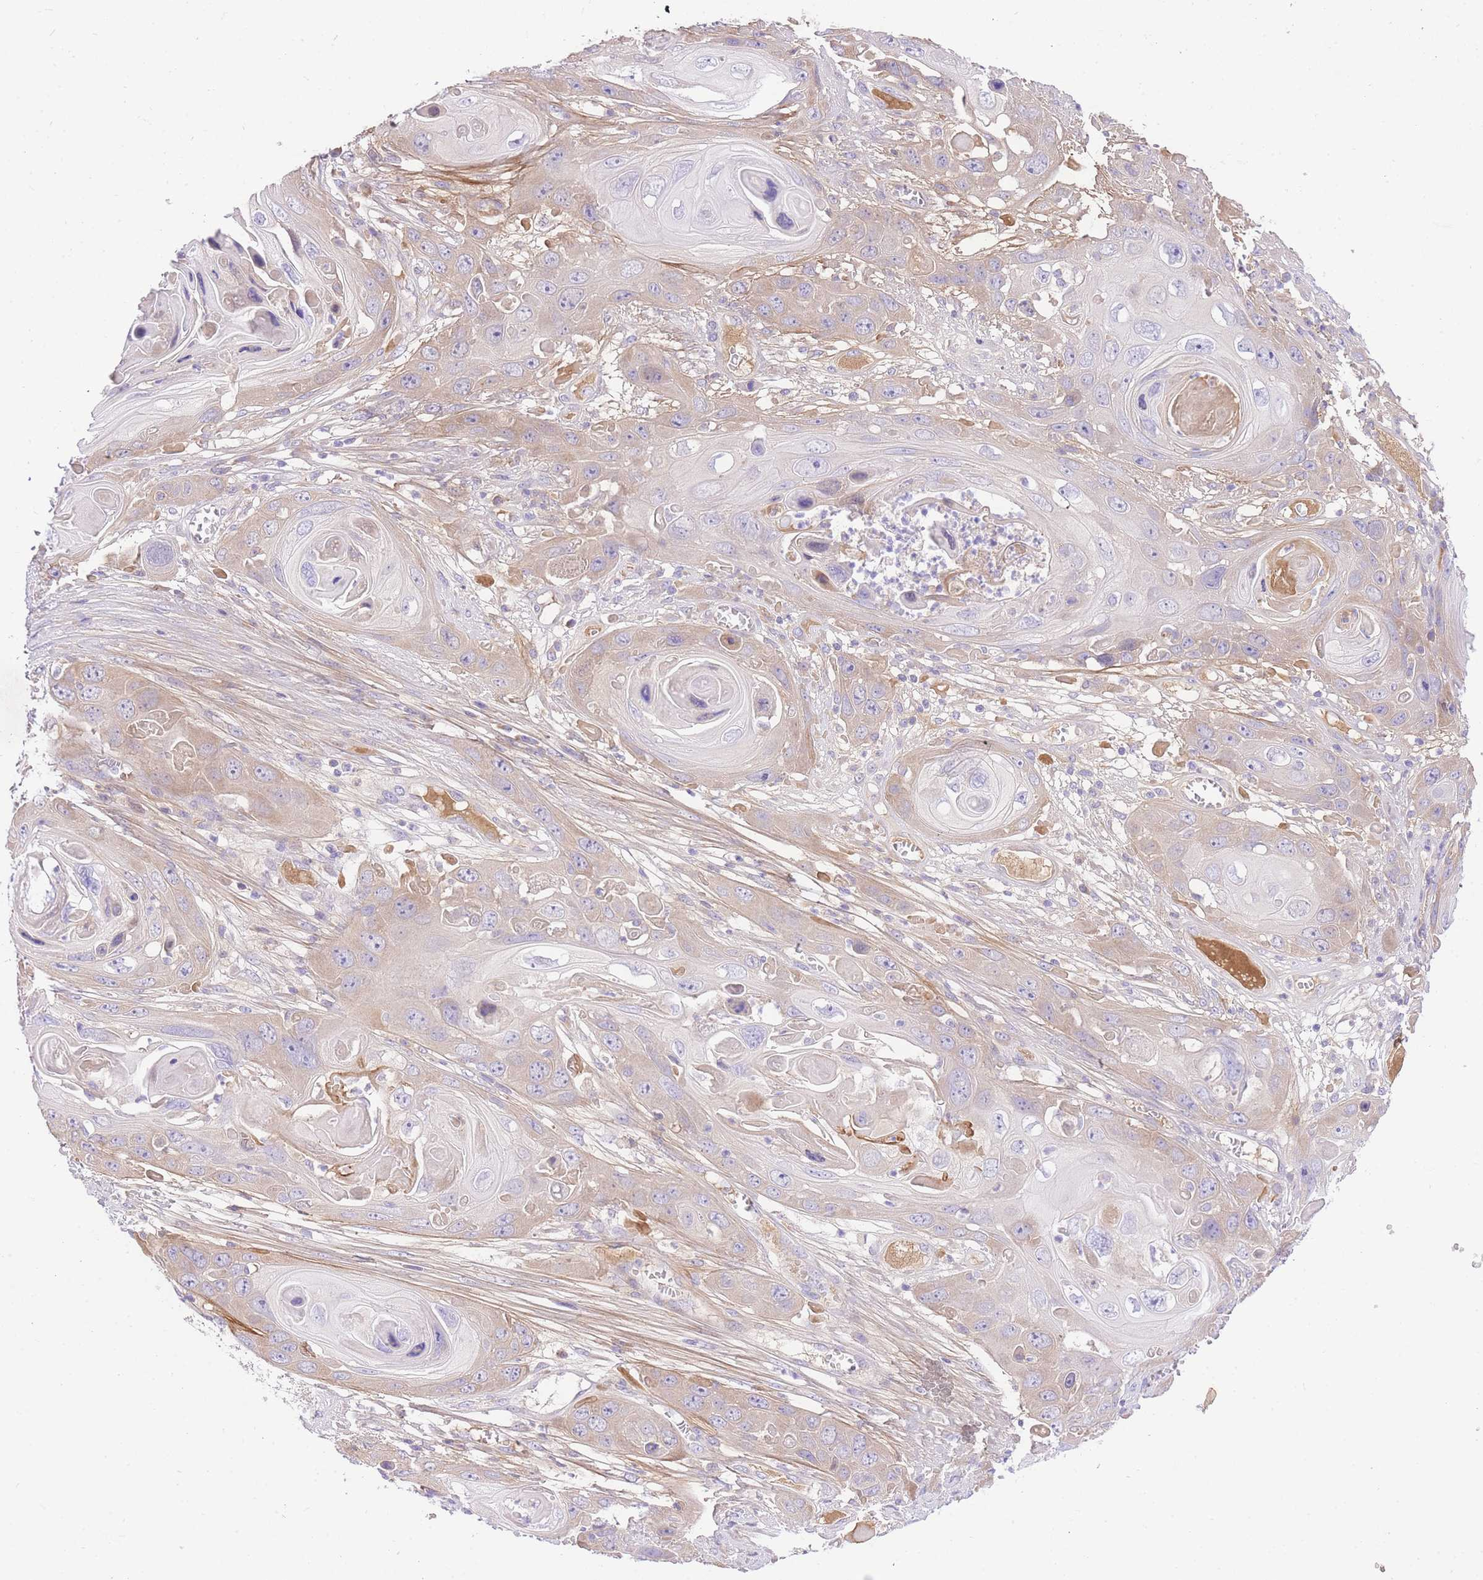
{"staining": {"intensity": "weak", "quantity": "<25%", "location": "cytoplasmic/membranous"}, "tissue": "skin cancer", "cell_type": "Tumor cells", "image_type": "cancer", "snomed": [{"axis": "morphology", "description": "Squamous cell carcinoma, NOS"}, {"axis": "topography", "description": "Skin"}], "caption": "Immunohistochemical staining of skin squamous cell carcinoma exhibits no significant positivity in tumor cells.", "gene": "LIPH", "patient": {"sex": "male", "age": 55}}